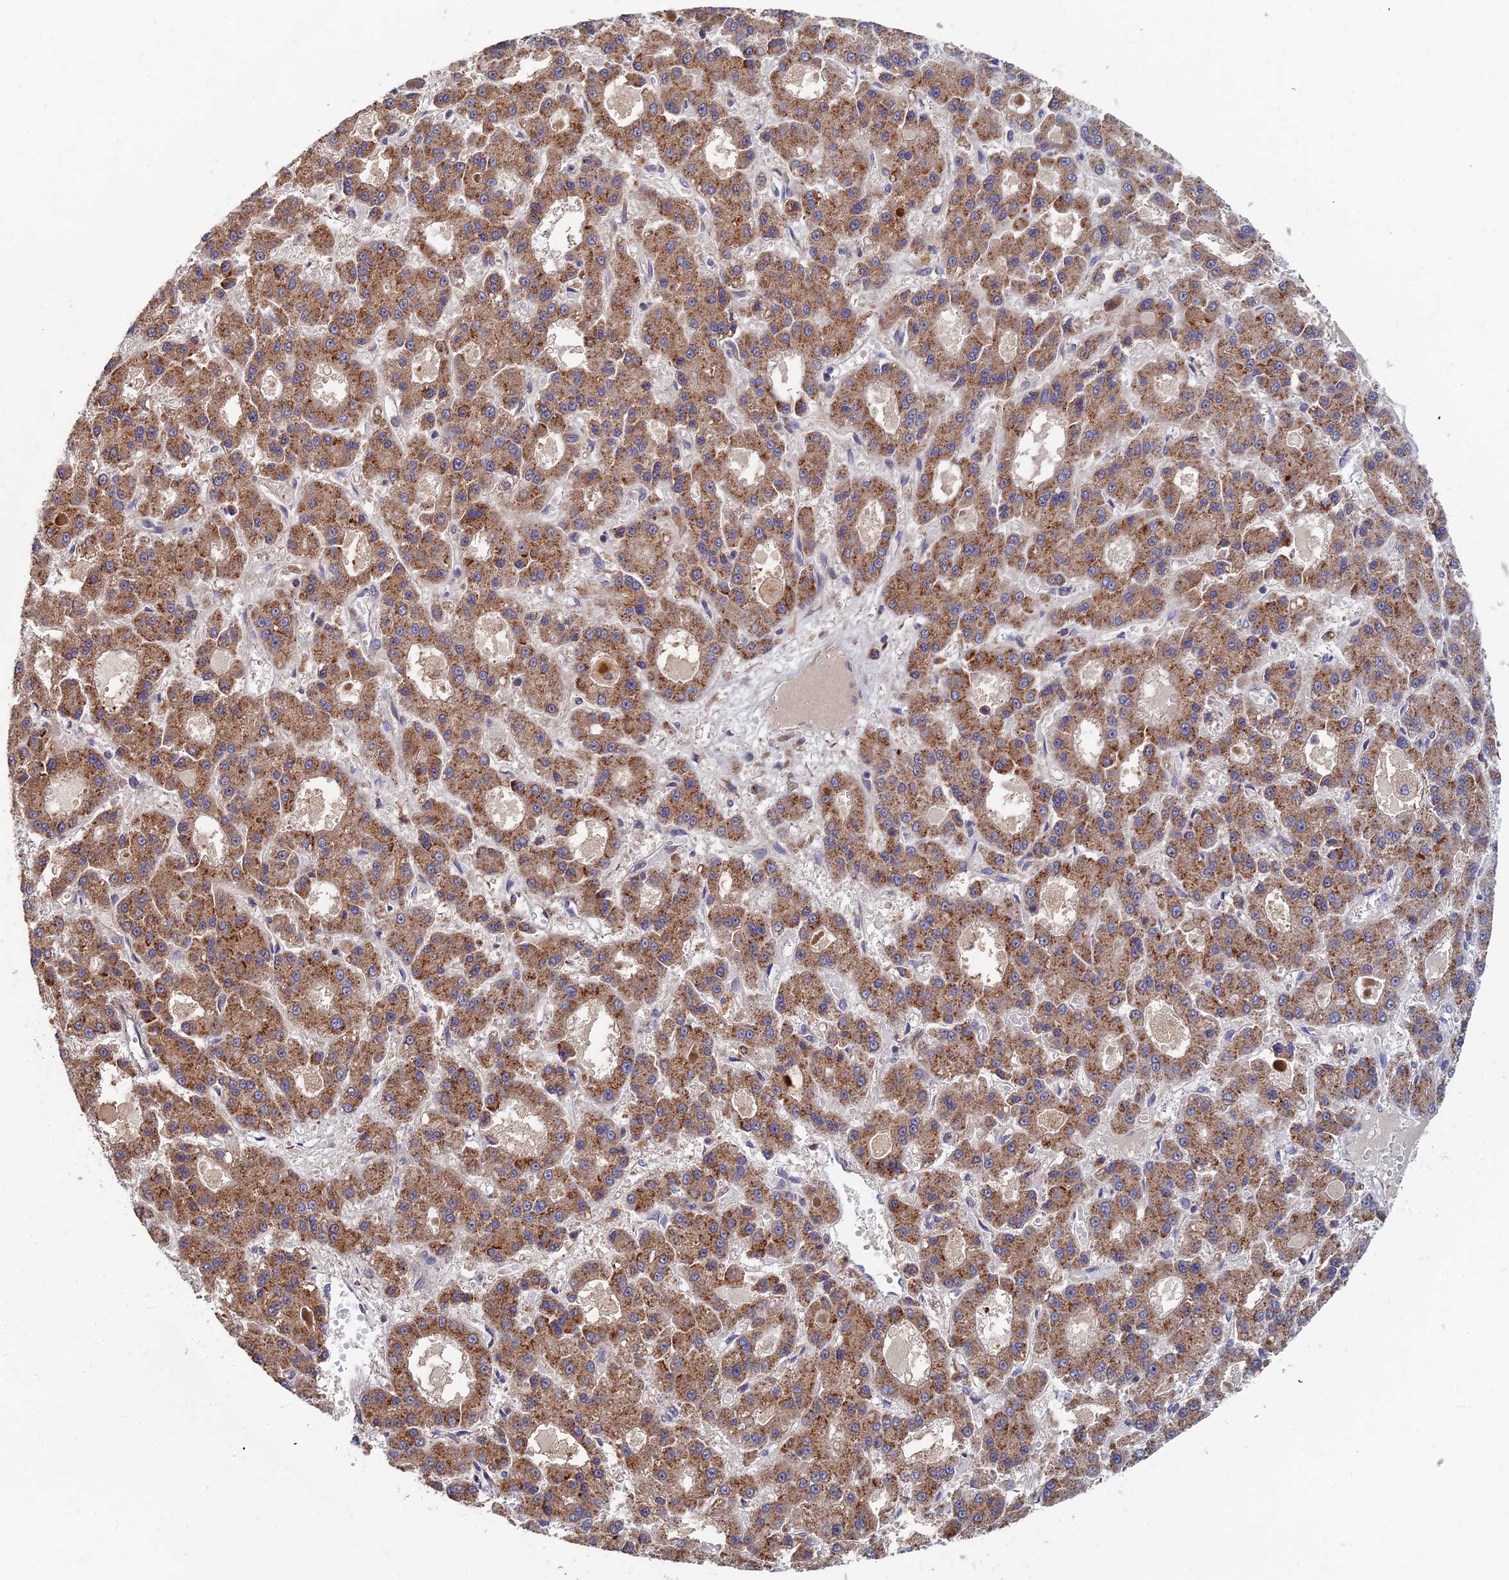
{"staining": {"intensity": "strong", "quantity": ">75%", "location": "cytoplasmic/membranous"}, "tissue": "liver cancer", "cell_type": "Tumor cells", "image_type": "cancer", "snomed": [{"axis": "morphology", "description": "Carcinoma, Hepatocellular, NOS"}, {"axis": "topography", "description": "Liver"}], "caption": "Immunohistochemistry (DAB (3,3'-diaminobenzidine)) staining of liver cancer reveals strong cytoplasmic/membranous protein expression in about >75% of tumor cells. The staining is performed using DAB brown chromogen to label protein expression. The nuclei are counter-stained blue using hematoxylin.", "gene": "CCZ1", "patient": {"sex": "male", "age": 70}}